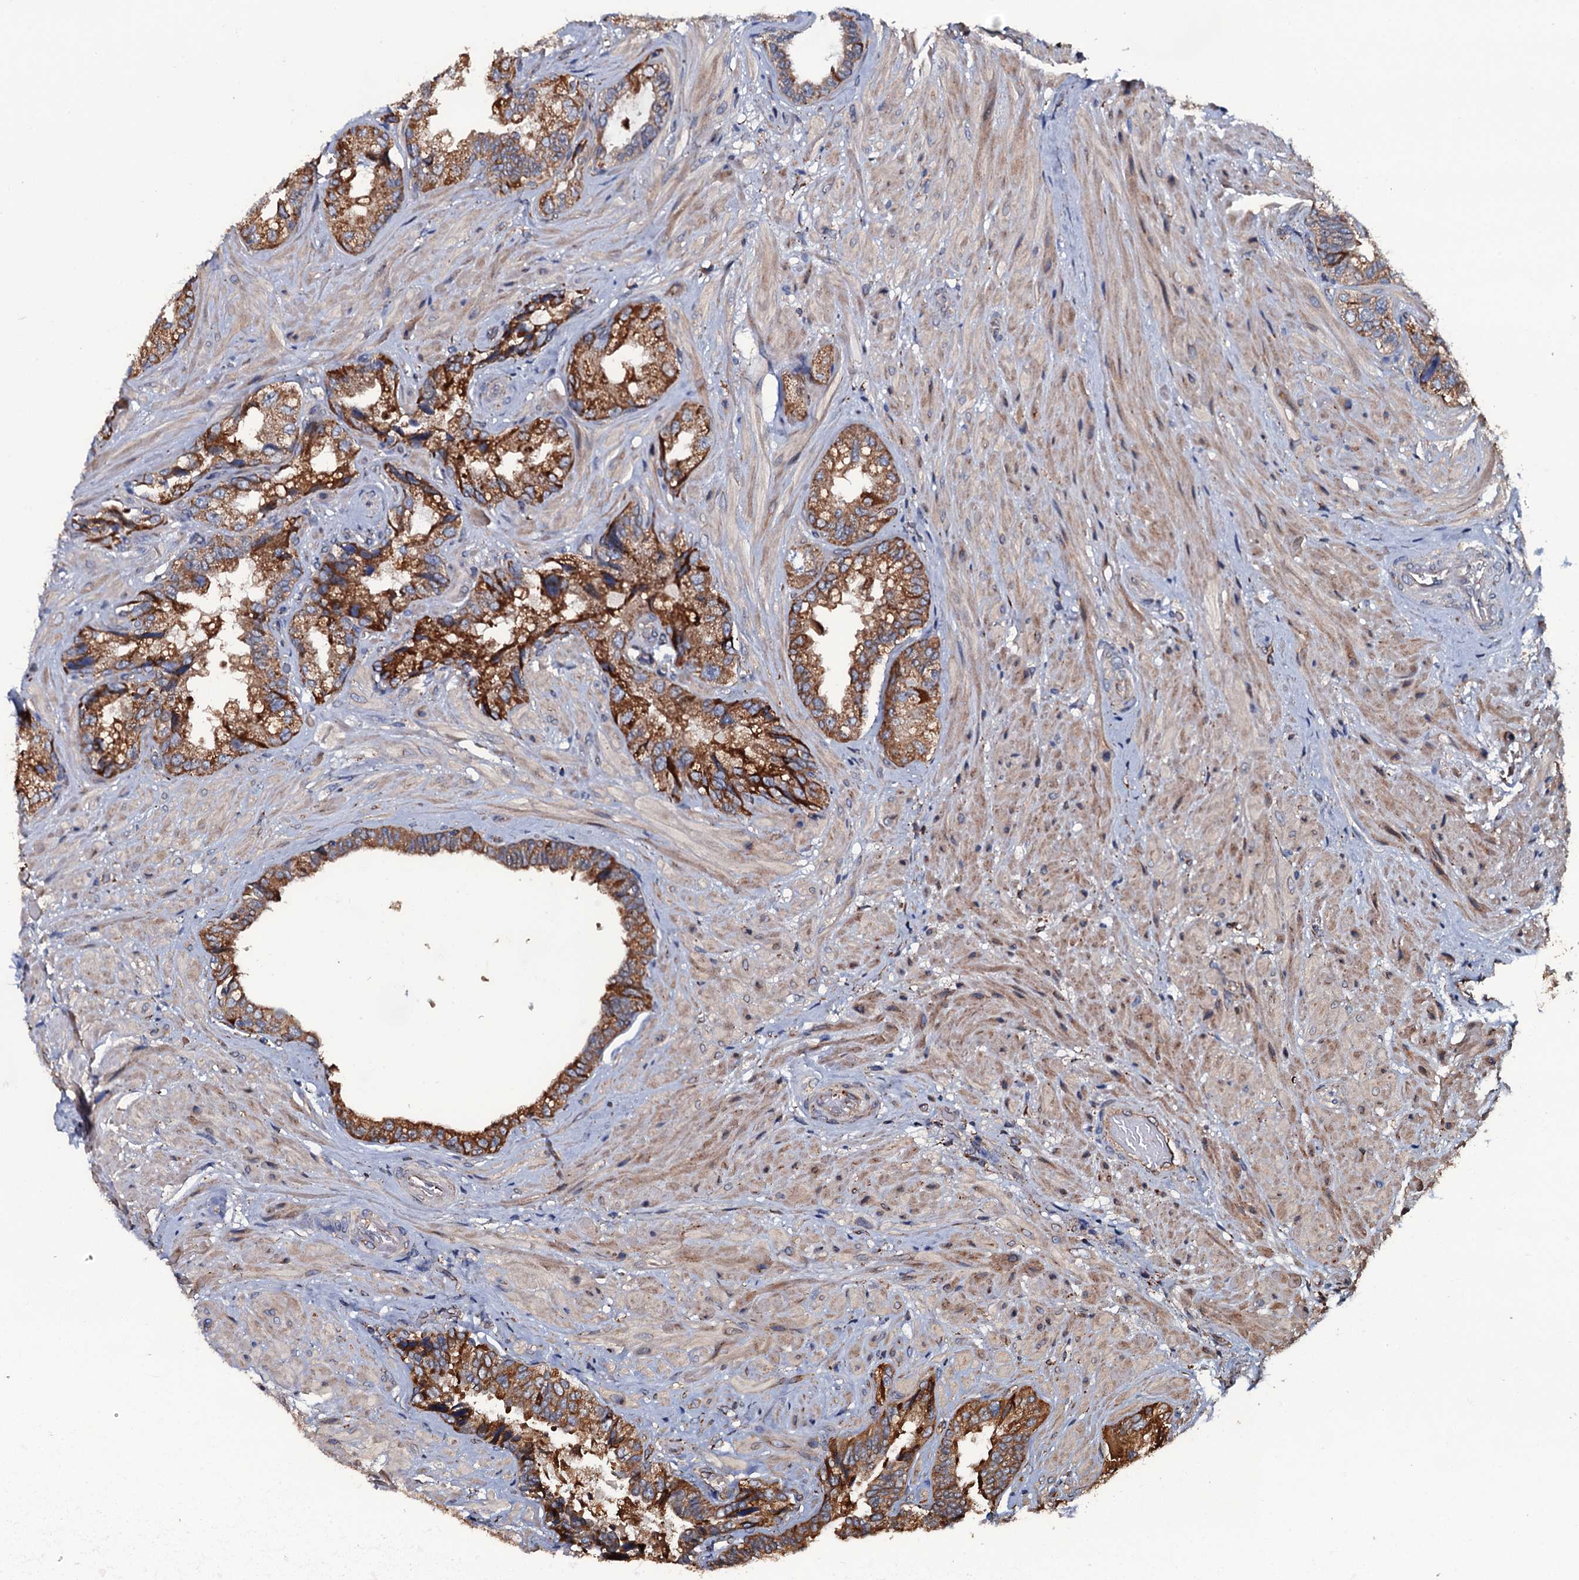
{"staining": {"intensity": "strong", "quantity": ">75%", "location": "cytoplasmic/membranous"}, "tissue": "seminal vesicle", "cell_type": "Glandular cells", "image_type": "normal", "snomed": [{"axis": "morphology", "description": "Normal tissue, NOS"}, {"axis": "topography", "description": "Prostate and seminal vesicle, NOS"}, {"axis": "topography", "description": "Prostate"}, {"axis": "topography", "description": "Seminal veicle"}], "caption": "A high-resolution histopathology image shows IHC staining of benign seminal vesicle, which displays strong cytoplasmic/membranous expression in about >75% of glandular cells. The staining was performed using DAB, with brown indicating positive protein expression. Nuclei are stained blue with hematoxylin.", "gene": "RAB12", "patient": {"sex": "male", "age": 67}}